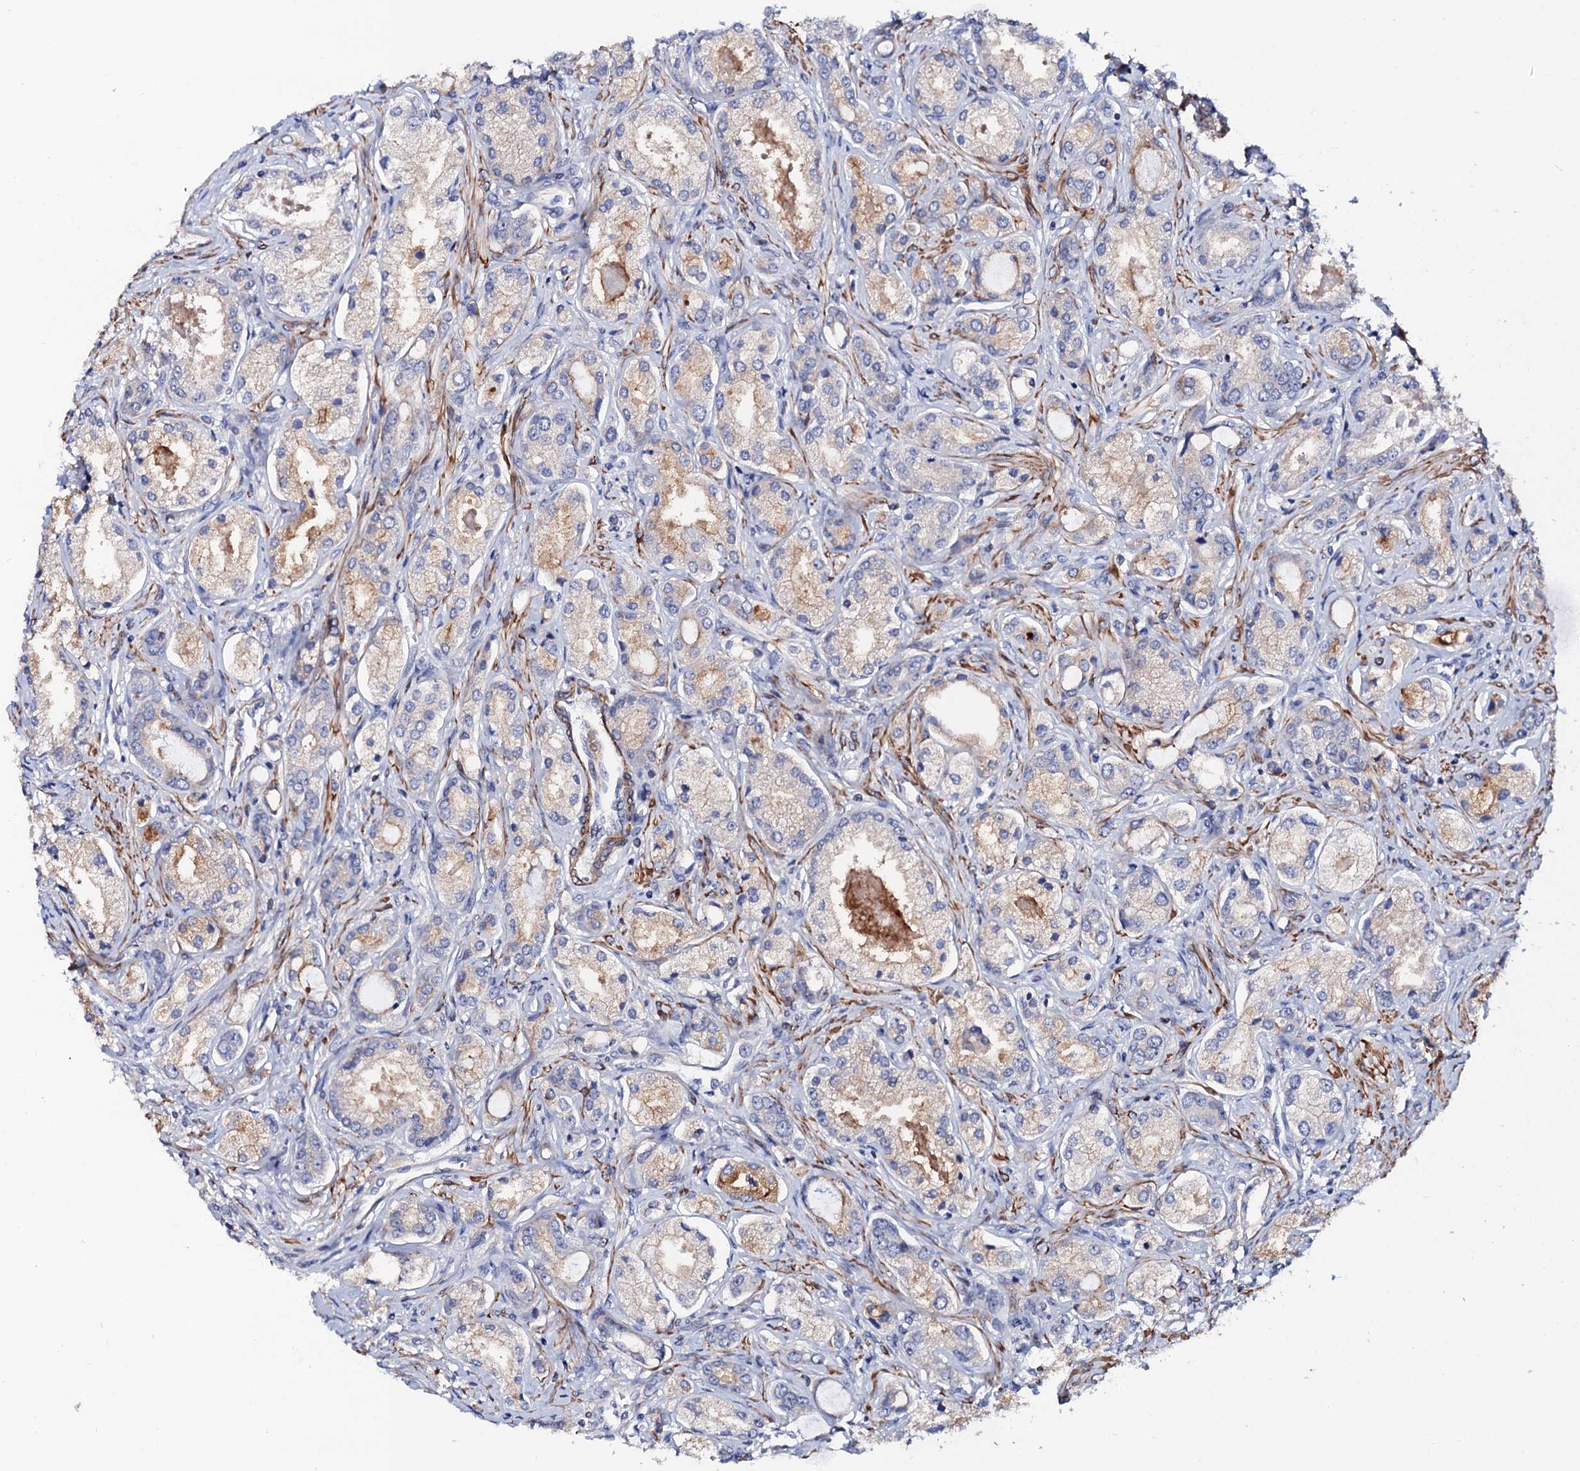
{"staining": {"intensity": "weak", "quantity": "25%-75%", "location": "cytoplasmic/membranous"}, "tissue": "prostate cancer", "cell_type": "Tumor cells", "image_type": "cancer", "snomed": [{"axis": "morphology", "description": "Adenocarcinoma, Low grade"}, {"axis": "topography", "description": "Prostate"}], "caption": "The histopathology image exhibits staining of prostate cancer, revealing weak cytoplasmic/membranous protein staining (brown color) within tumor cells.", "gene": "ZDHHC18", "patient": {"sex": "male", "age": 68}}